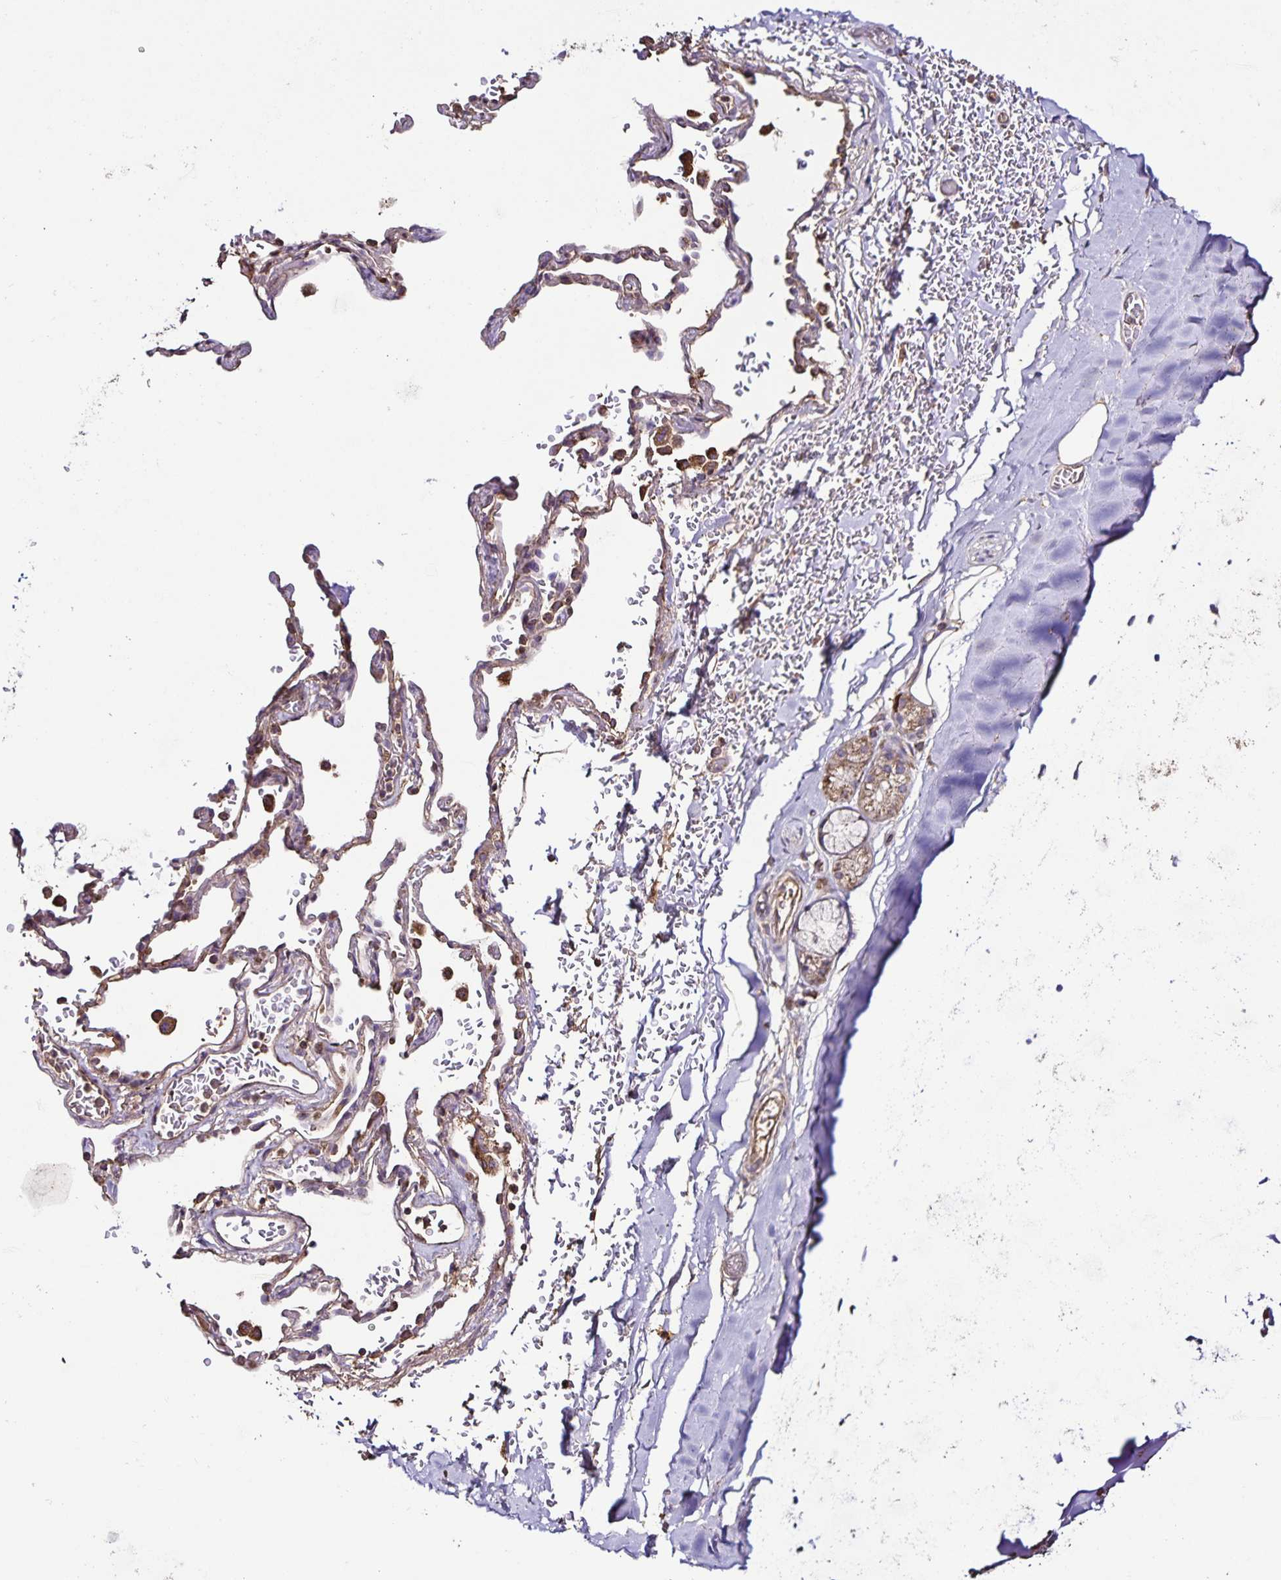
{"staining": {"intensity": "negative", "quantity": "none", "location": "none"}, "tissue": "adipose tissue", "cell_type": "Adipocytes", "image_type": "normal", "snomed": [{"axis": "morphology", "description": "Normal tissue, NOS"}, {"axis": "topography", "description": "Cartilage tissue"}, {"axis": "topography", "description": "Bronchus"}, {"axis": "topography", "description": "Peripheral nerve tissue"}], "caption": "Adipocytes show no significant positivity in unremarkable adipose tissue.", "gene": "MAN1A1", "patient": {"sex": "male", "age": 67}}